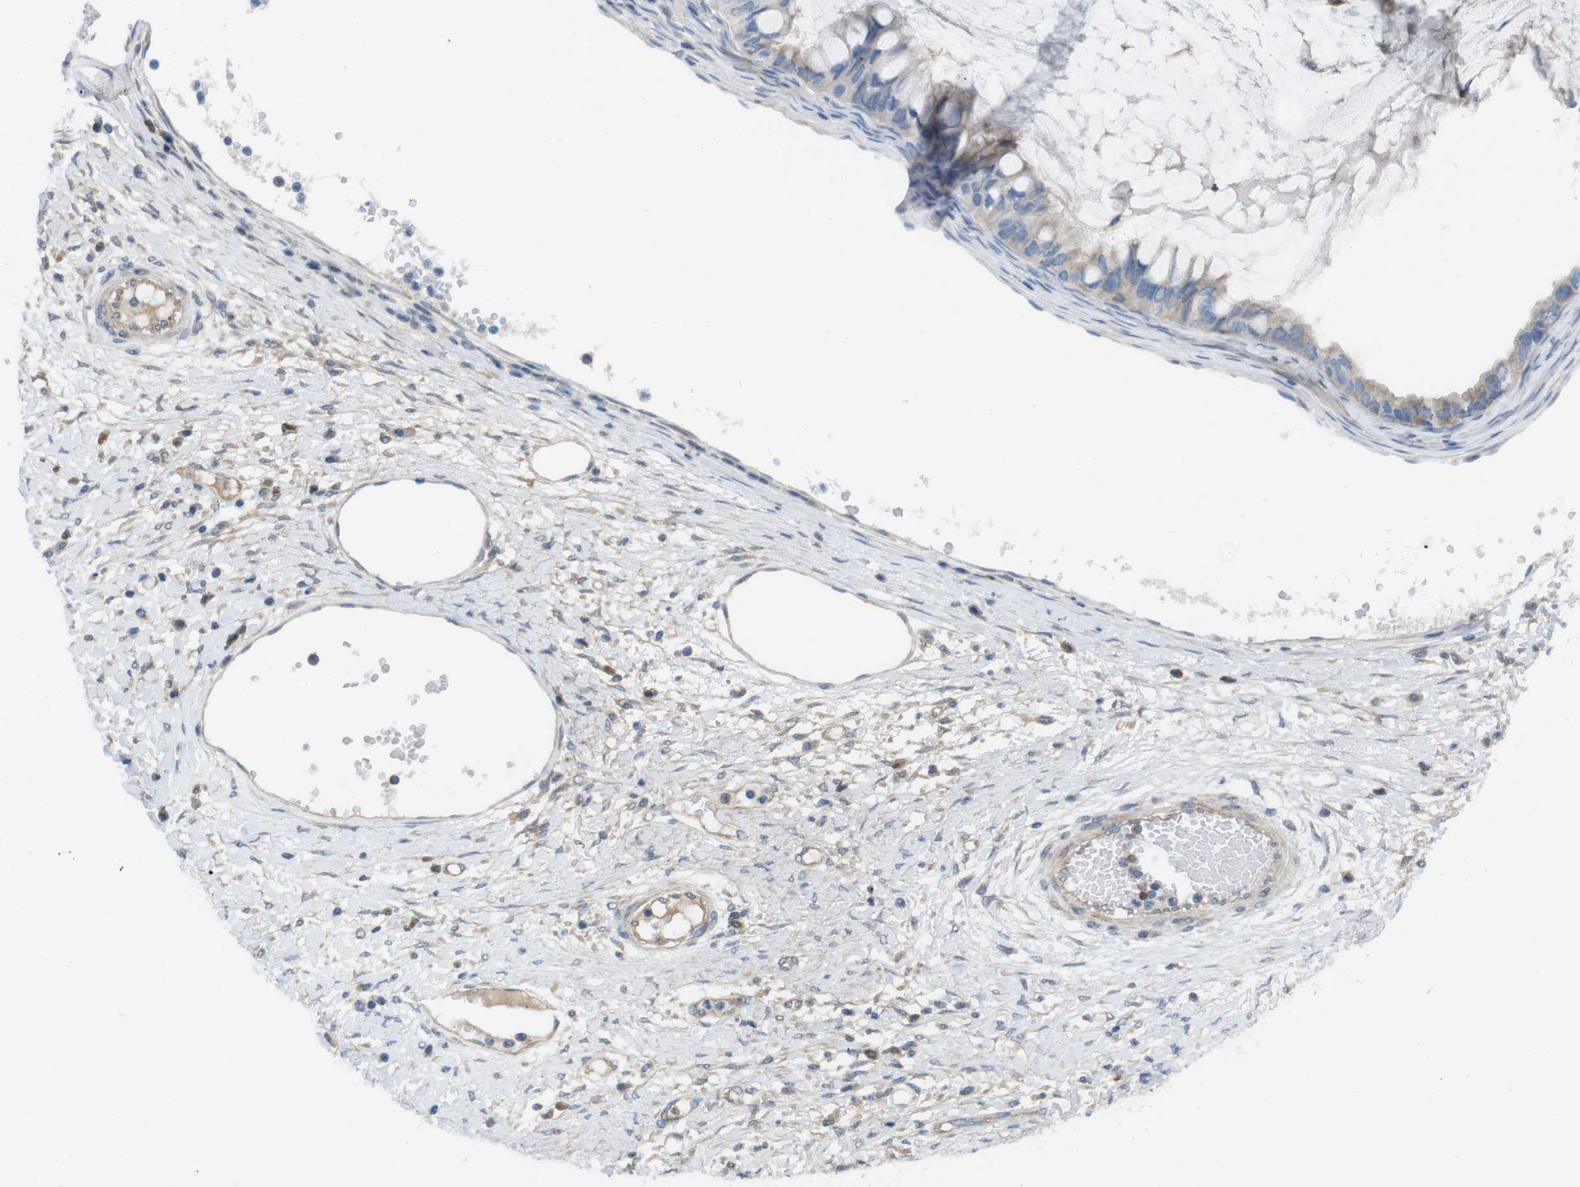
{"staining": {"intensity": "weak", "quantity": ">75%", "location": "cytoplasmic/membranous"}, "tissue": "ovarian cancer", "cell_type": "Tumor cells", "image_type": "cancer", "snomed": [{"axis": "morphology", "description": "Cystadenocarcinoma, mucinous, NOS"}, {"axis": "topography", "description": "Ovary"}], "caption": "Immunohistochemistry (IHC) (DAB (3,3'-diaminobenzidine)) staining of ovarian cancer (mucinous cystadenocarcinoma) reveals weak cytoplasmic/membranous protein expression in about >75% of tumor cells. Nuclei are stained in blue.", "gene": "MTHFD1", "patient": {"sex": "female", "age": 80}}